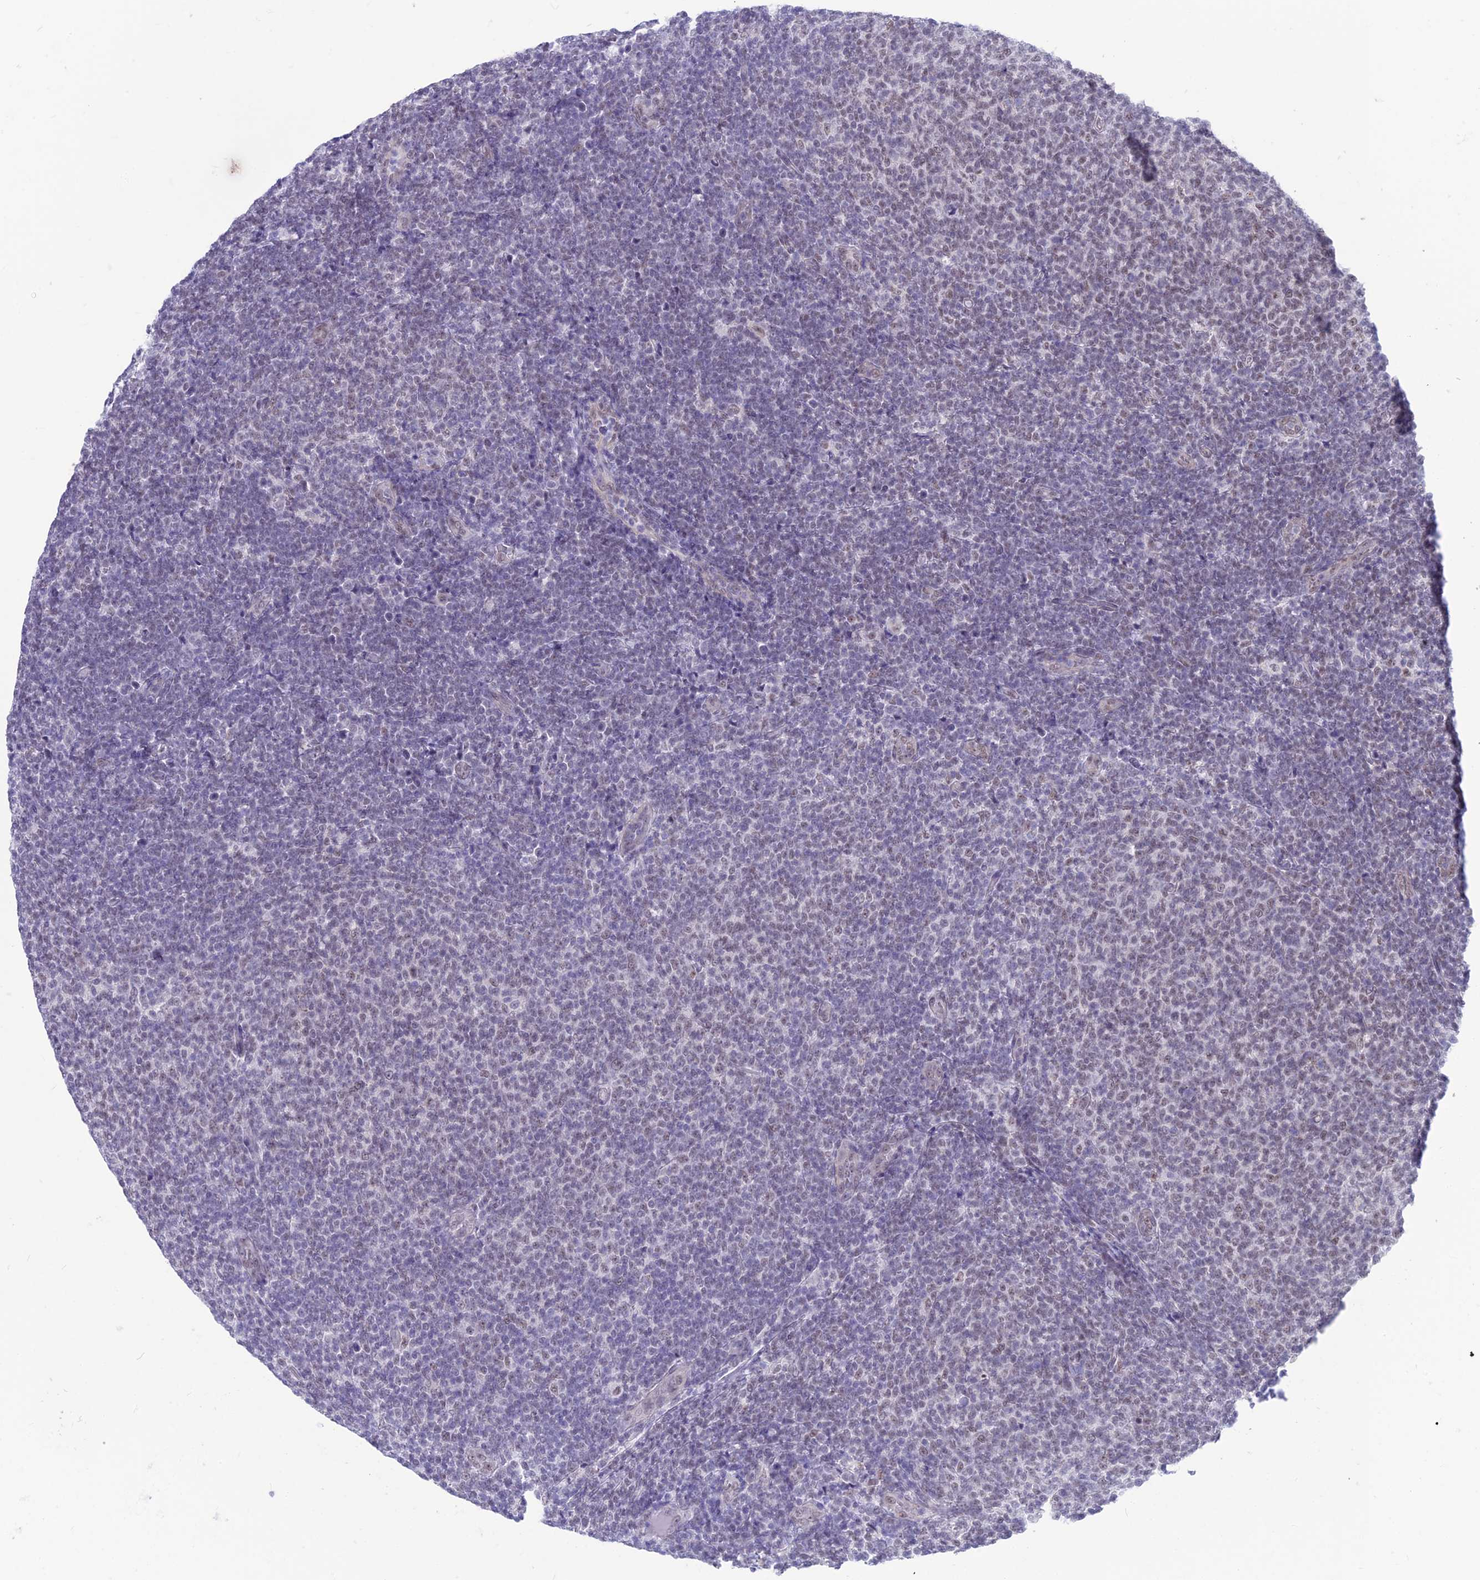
{"staining": {"intensity": "weak", "quantity": "25%-75%", "location": "nuclear"}, "tissue": "lymphoma", "cell_type": "Tumor cells", "image_type": "cancer", "snomed": [{"axis": "morphology", "description": "Malignant lymphoma, non-Hodgkin's type, Low grade"}, {"axis": "topography", "description": "Lymph node"}], "caption": "A micrograph showing weak nuclear positivity in approximately 25%-75% of tumor cells in malignant lymphoma, non-Hodgkin's type (low-grade), as visualized by brown immunohistochemical staining.", "gene": "SRSF5", "patient": {"sex": "male", "age": 66}}